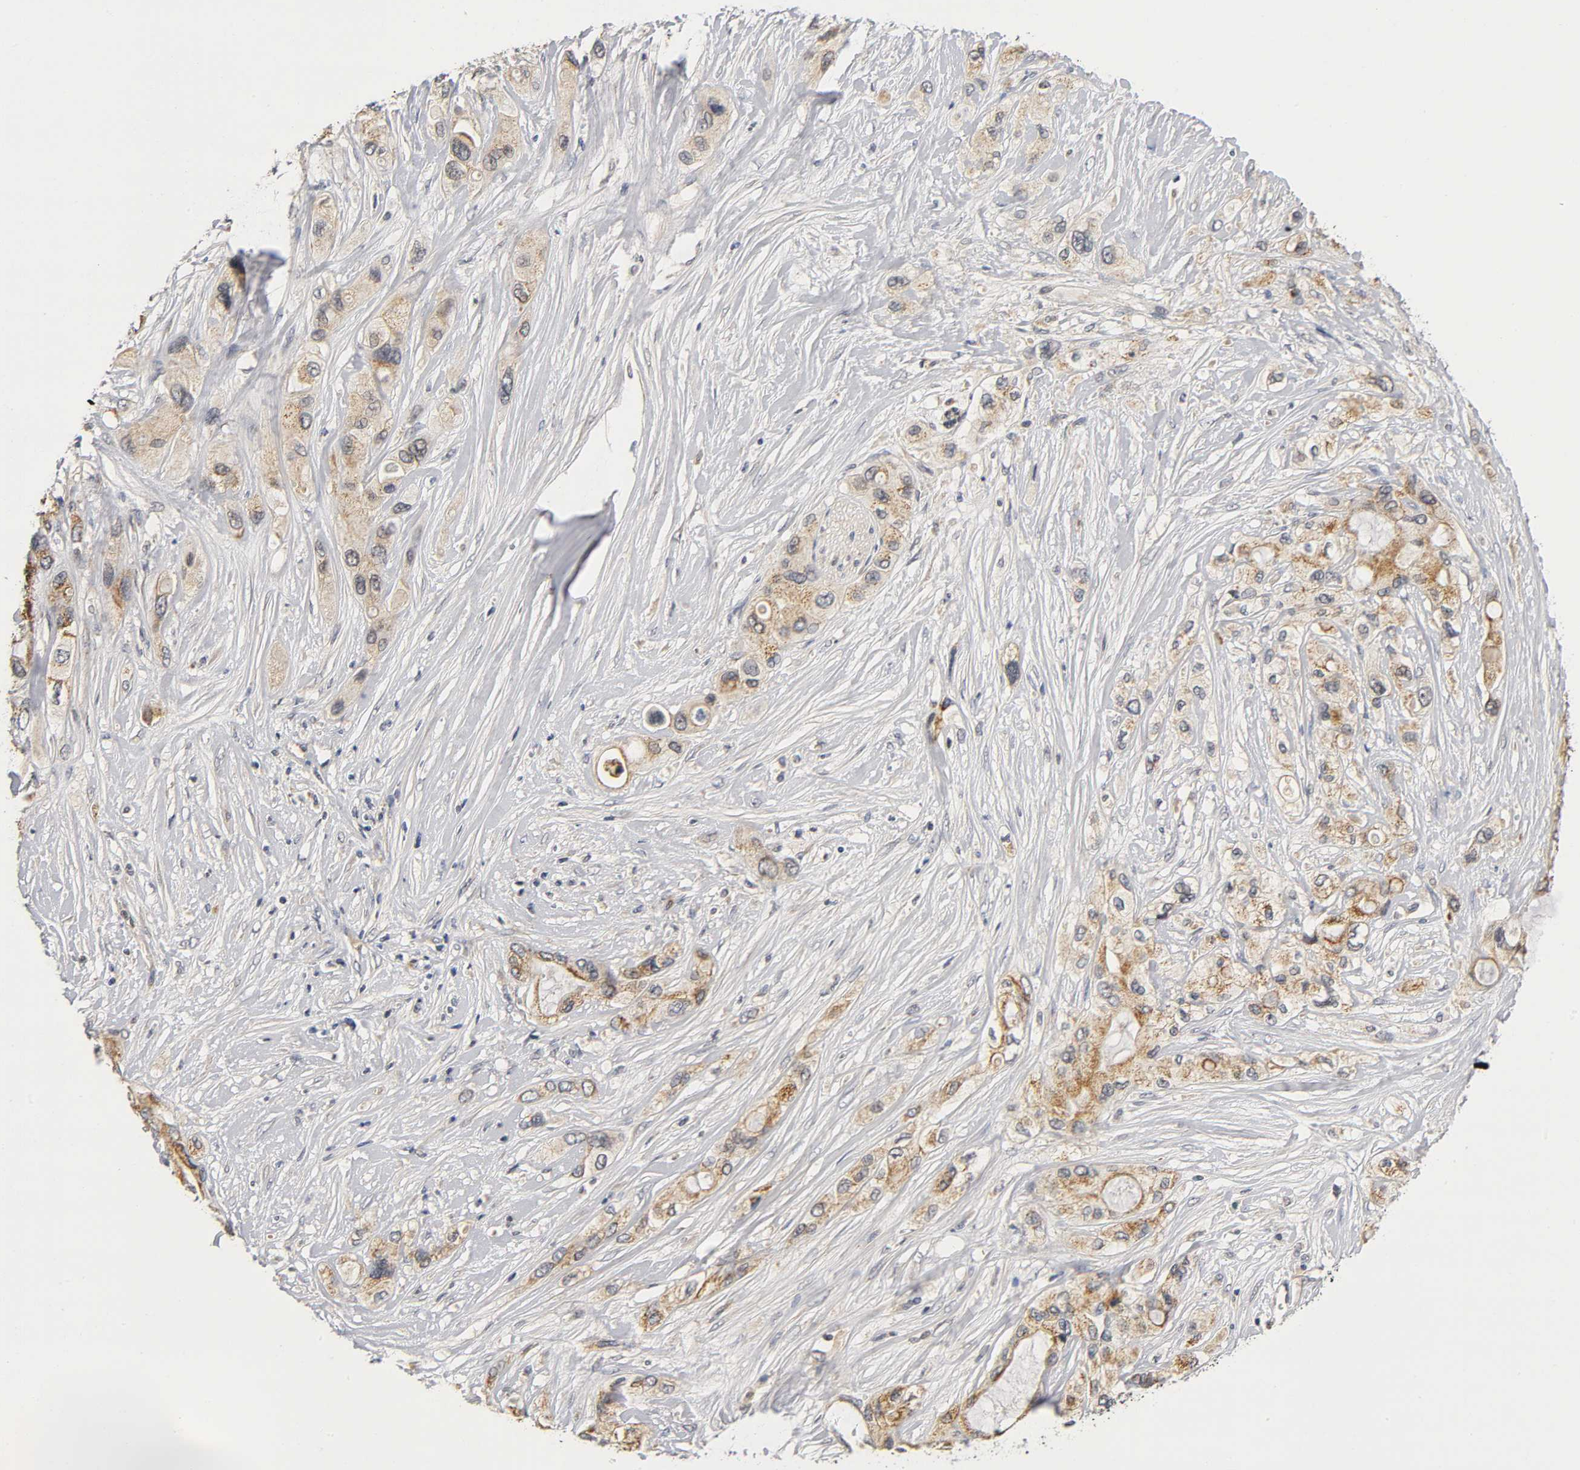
{"staining": {"intensity": "moderate", "quantity": ">75%", "location": "cytoplasmic/membranous"}, "tissue": "pancreatic cancer", "cell_type": "Tumor cells", "image_type": "cancer", "snomed": [{"axis": "morphology", "description": "Adenocarcinoma, NOS"}, {"axis": "topography", "description": "Pancreas"}], "caption": "Protein staining displays moderate cytoplasmic/membranous positivity in approximately >75% of tumor cells in pancreatic cancer.", "gene": "NRP1", "patient": {"sex": "female", "age": 59}}